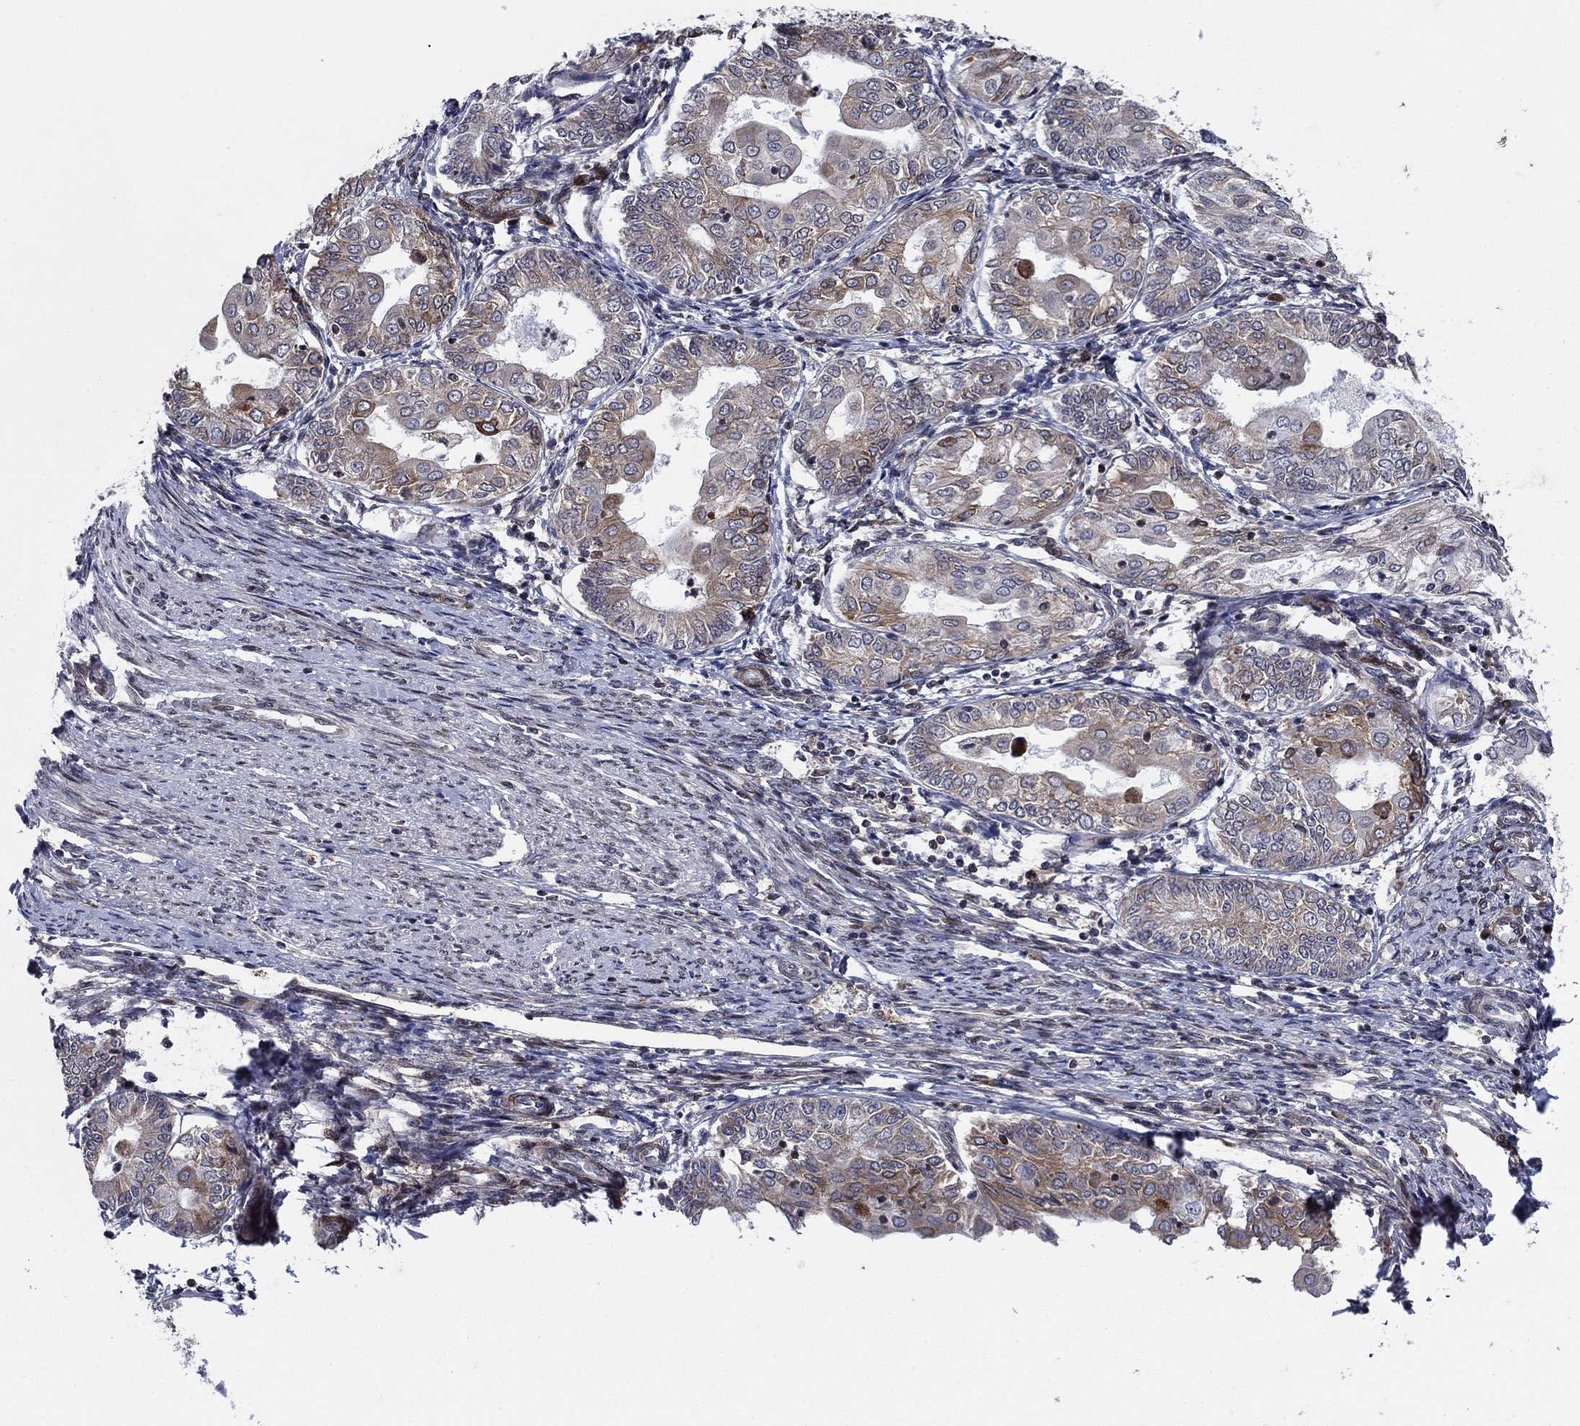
{"staining": {"intensity": "moderate", "quantity": "<25%", "location": "cytoplasmic/membranous"}, "tissue": "endometrial cancer", "cell_type": "Tumor cells", "image_type": "cancer", "snomed": [{"axis": "morphology", "description": "Adenocarcinoma, NOS"}, {"axis": "topography", "description": "Endometrium"}], "caption": "A micrograph of human adenocarcinoma (endometrial) stained for a protein reveals moderate cytoplasmic/membranous brown staining in tumor cells.", "gene": "DHRS7", "patient": {"sex": "female", "age": 68}}